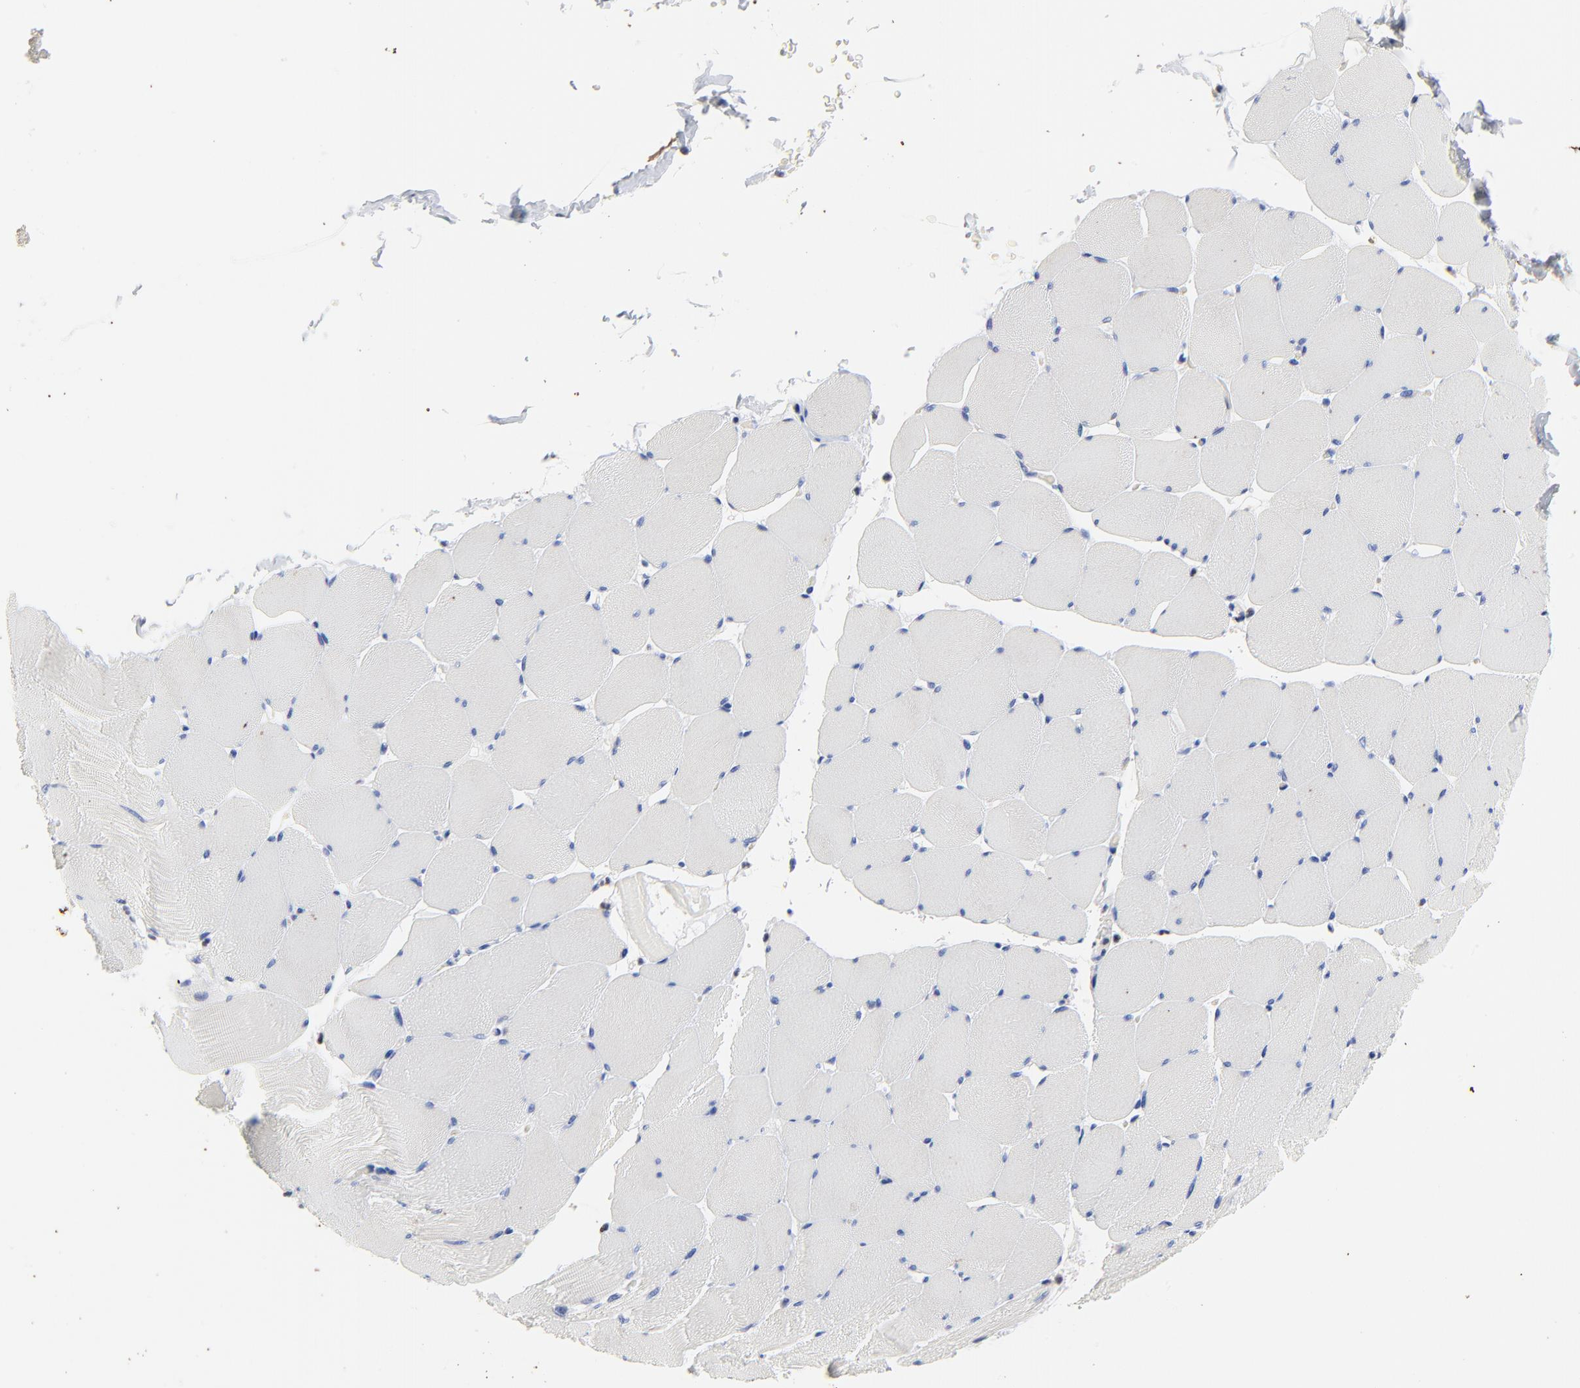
{"staining": {"intensity": "negative", "quantity": "none", "location": "none"}, "tissue": "skeletal muscle", "cell_type": "Myocytes", "image_type": "normal", "snomed": [{"axis": "morphology", "description": "Normal tissue, NOS"}, {"axis": "topography", "description": "Skeletal muscle"}], "caption": "Immunohistochemistry (IHC) of normal human skeletal muscle shows no positivity in myocytes.", "gene": "AADAC", "patient": {"sex": "male", "age": 62}}